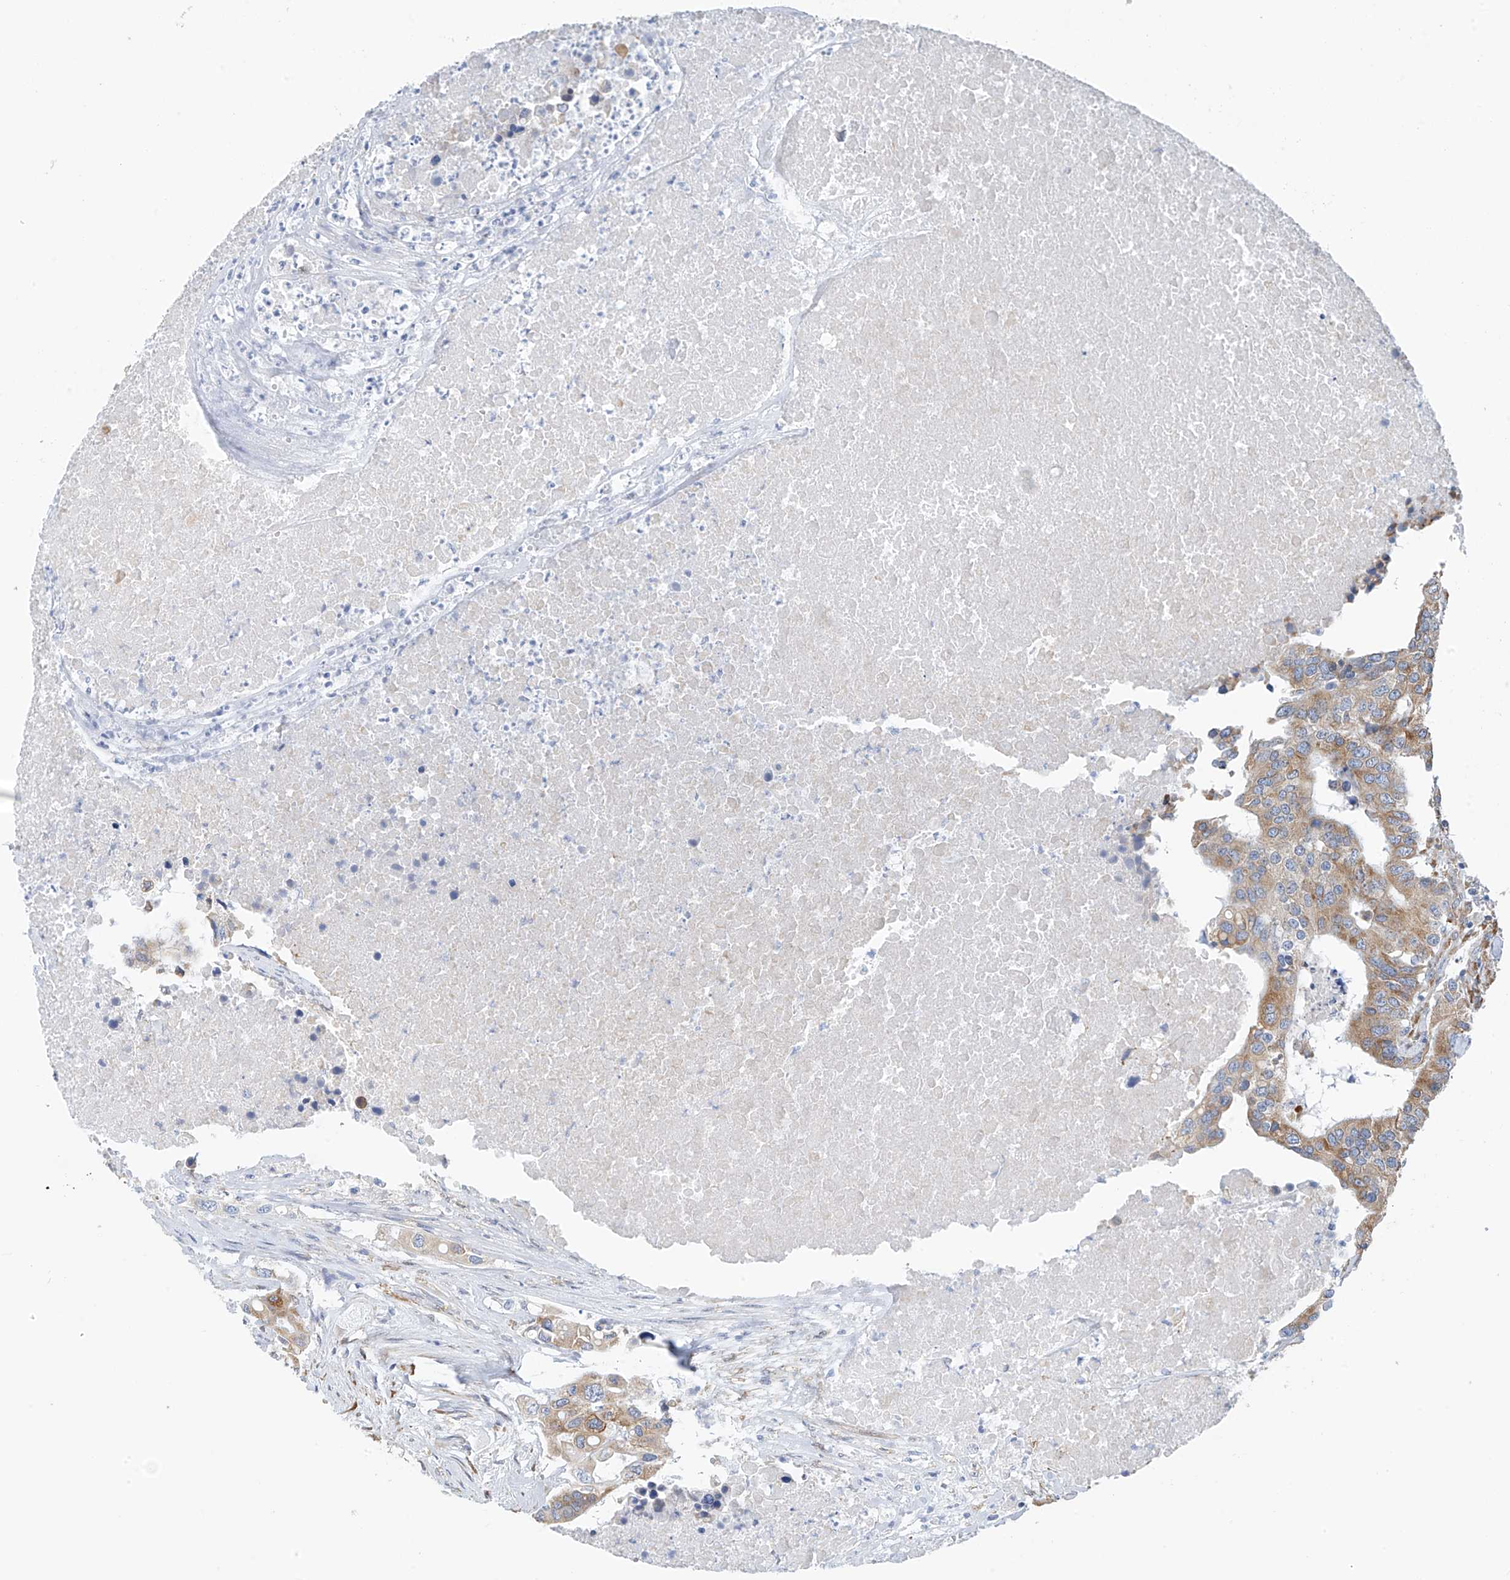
{"staining": {"intensity": "moderate", "quantity": ">75%", "location": "cytoplasmic/membranous"}, "tissue": "colorectal cancer", "cell_type": "Tumor cells", "image_type": "cancer", "snomed": [{"axis": "morphology", "description": "Adenocarcinoma, NOS"}, {"axis": "topography", "description": "Colon"}], "caption": "Human colorectal cancer (adenocarcinoma) stained with a brown dye reveals moderate cytoplasmic/membranous positive staining in approximately >75% of tumor cells.", "gene": "RCN2", "patient": {"sex": "male", "age": 77}}